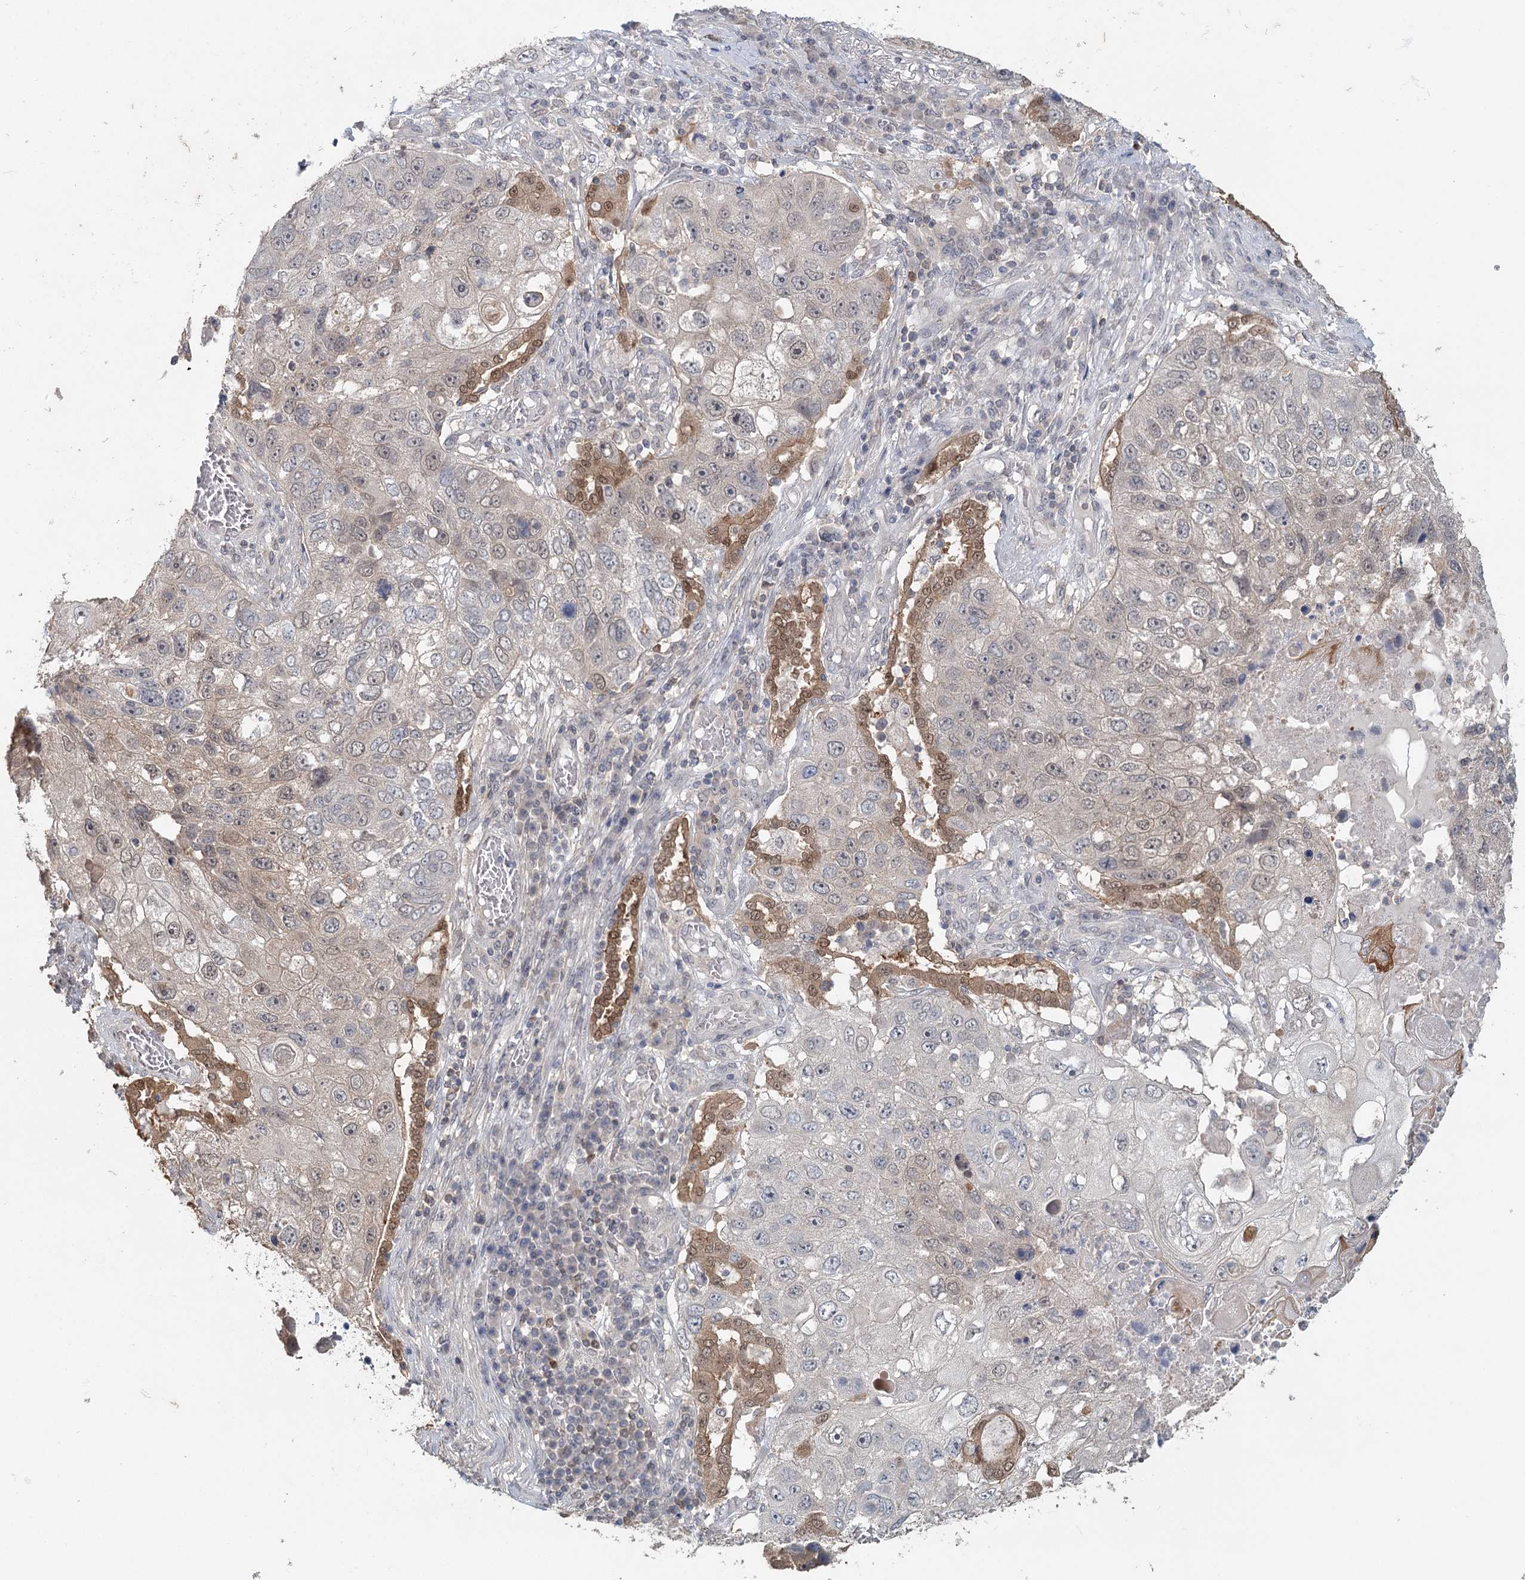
{"staining": {"intensity": "moderate", "quantity": "<25%", "location": "nuclear"}, "tissue": "lung cancer", "cell_type": "Tumor cells", "image_type": "cancer", "snomed": [{"axis": "morphology", "description": "Squamous cell carcinoma, NOS"}, {"axis": "topography", "description": "Lung"}], "caption": "An image of human lung squamous cell carcinoma stained for a protein exhibits moderate nuclear brown staining in tumor cells. (DAB IHC, brown staining for protein, blue staining for nuclei).", "gene": "ADK", "patient": {"sex": "male", "age": 61}}